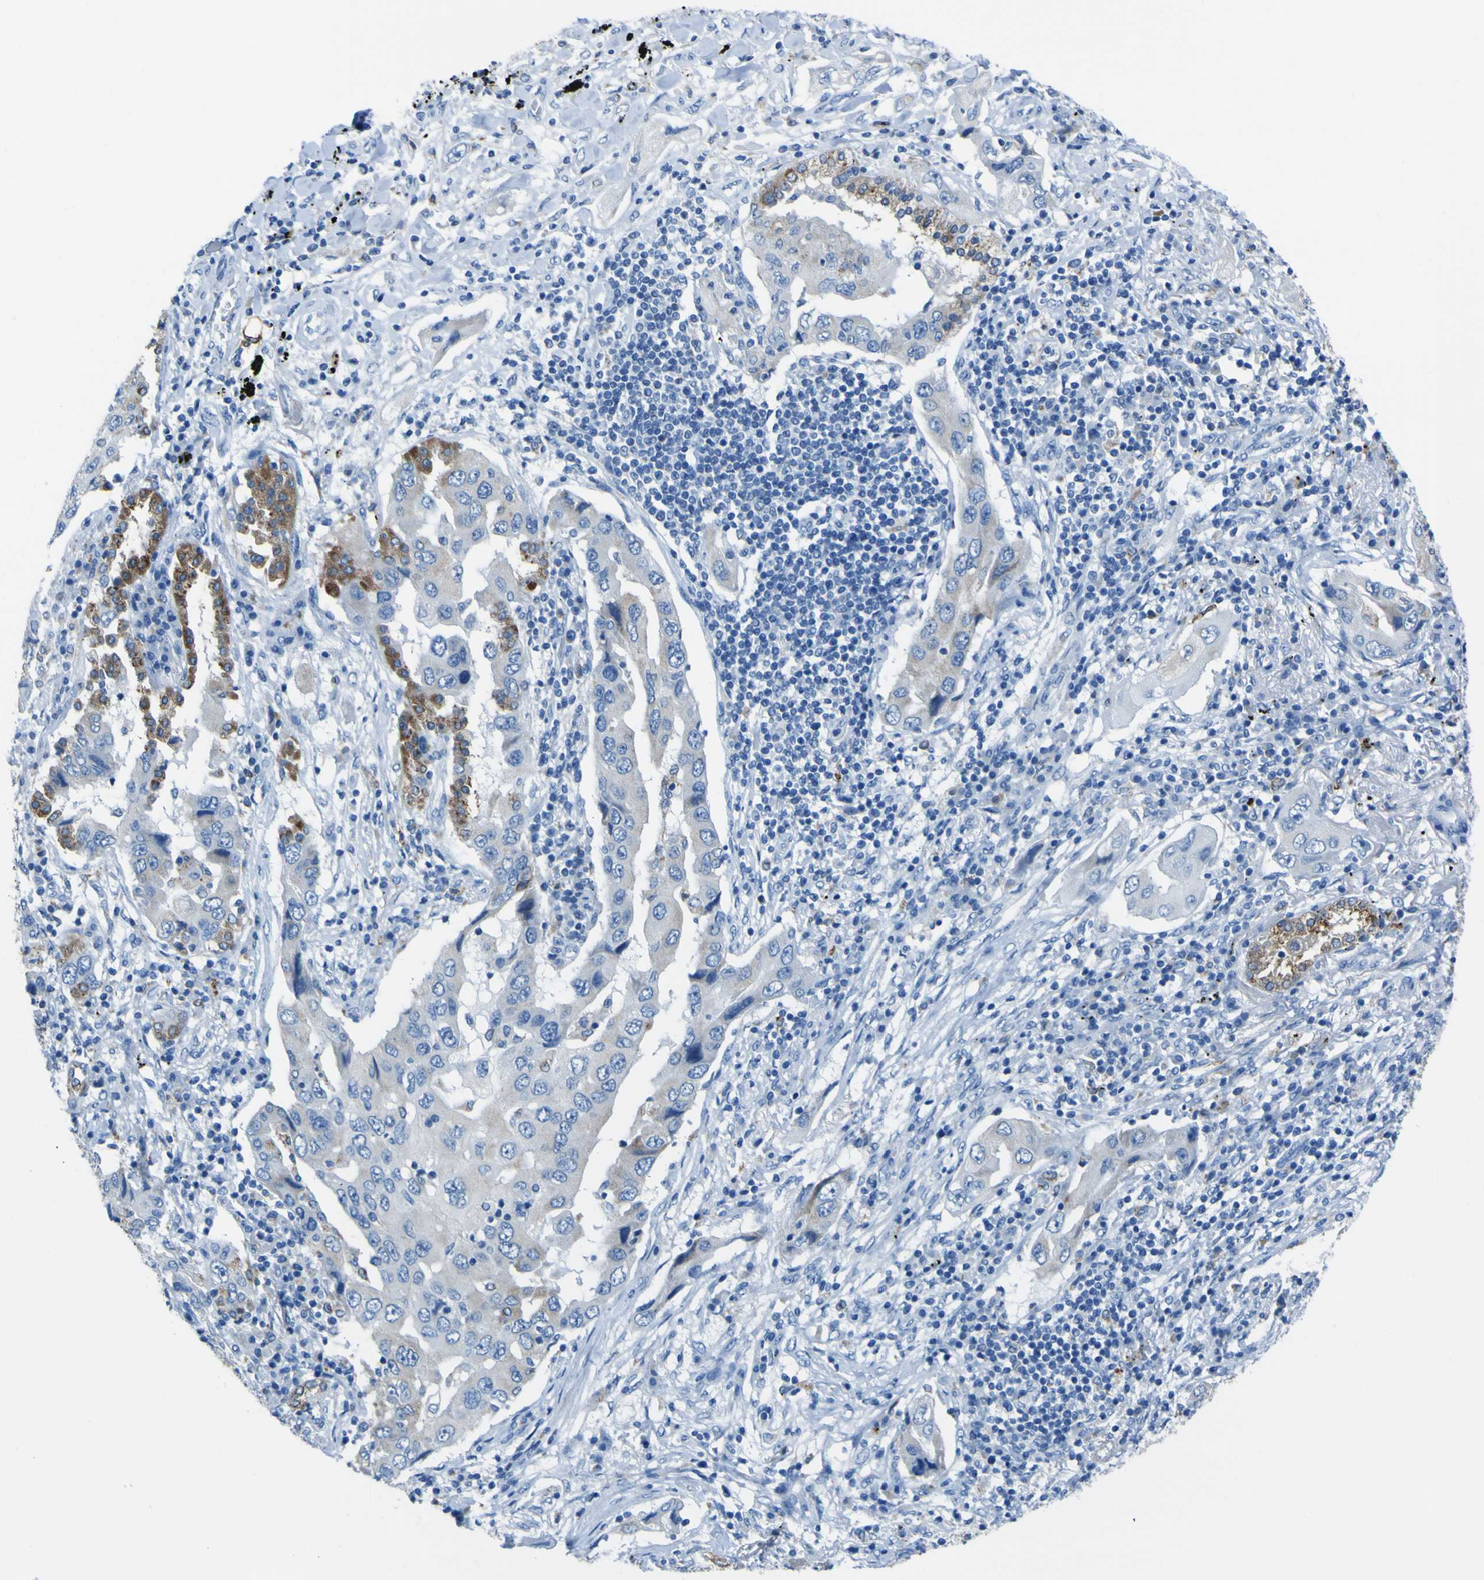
{"staining": {"intensity": "moderate", "quantity": "<25%", "location": "cytoplasmic/membranous"}, "tissue": "lung cancer", "cell_type": "Tumor cells", "image_type": "cancer", "snomed": [{"axis": "morphology", "description": "Adenocarcinoma, NOS"}, {"axis": "topography", "description": "Lung"}], "caption": "A brown stain shows moderate cytoplasmic/membranous staining of a protein in human adenocarcinoma (lung) tumor cells. The protein is stained brown, and the nuclei are stained in blue (DAB IHC with brightfield microscopy, high magnification).", "gene": "ACSL1", "patient": {"sex": "female", "age": 65}}